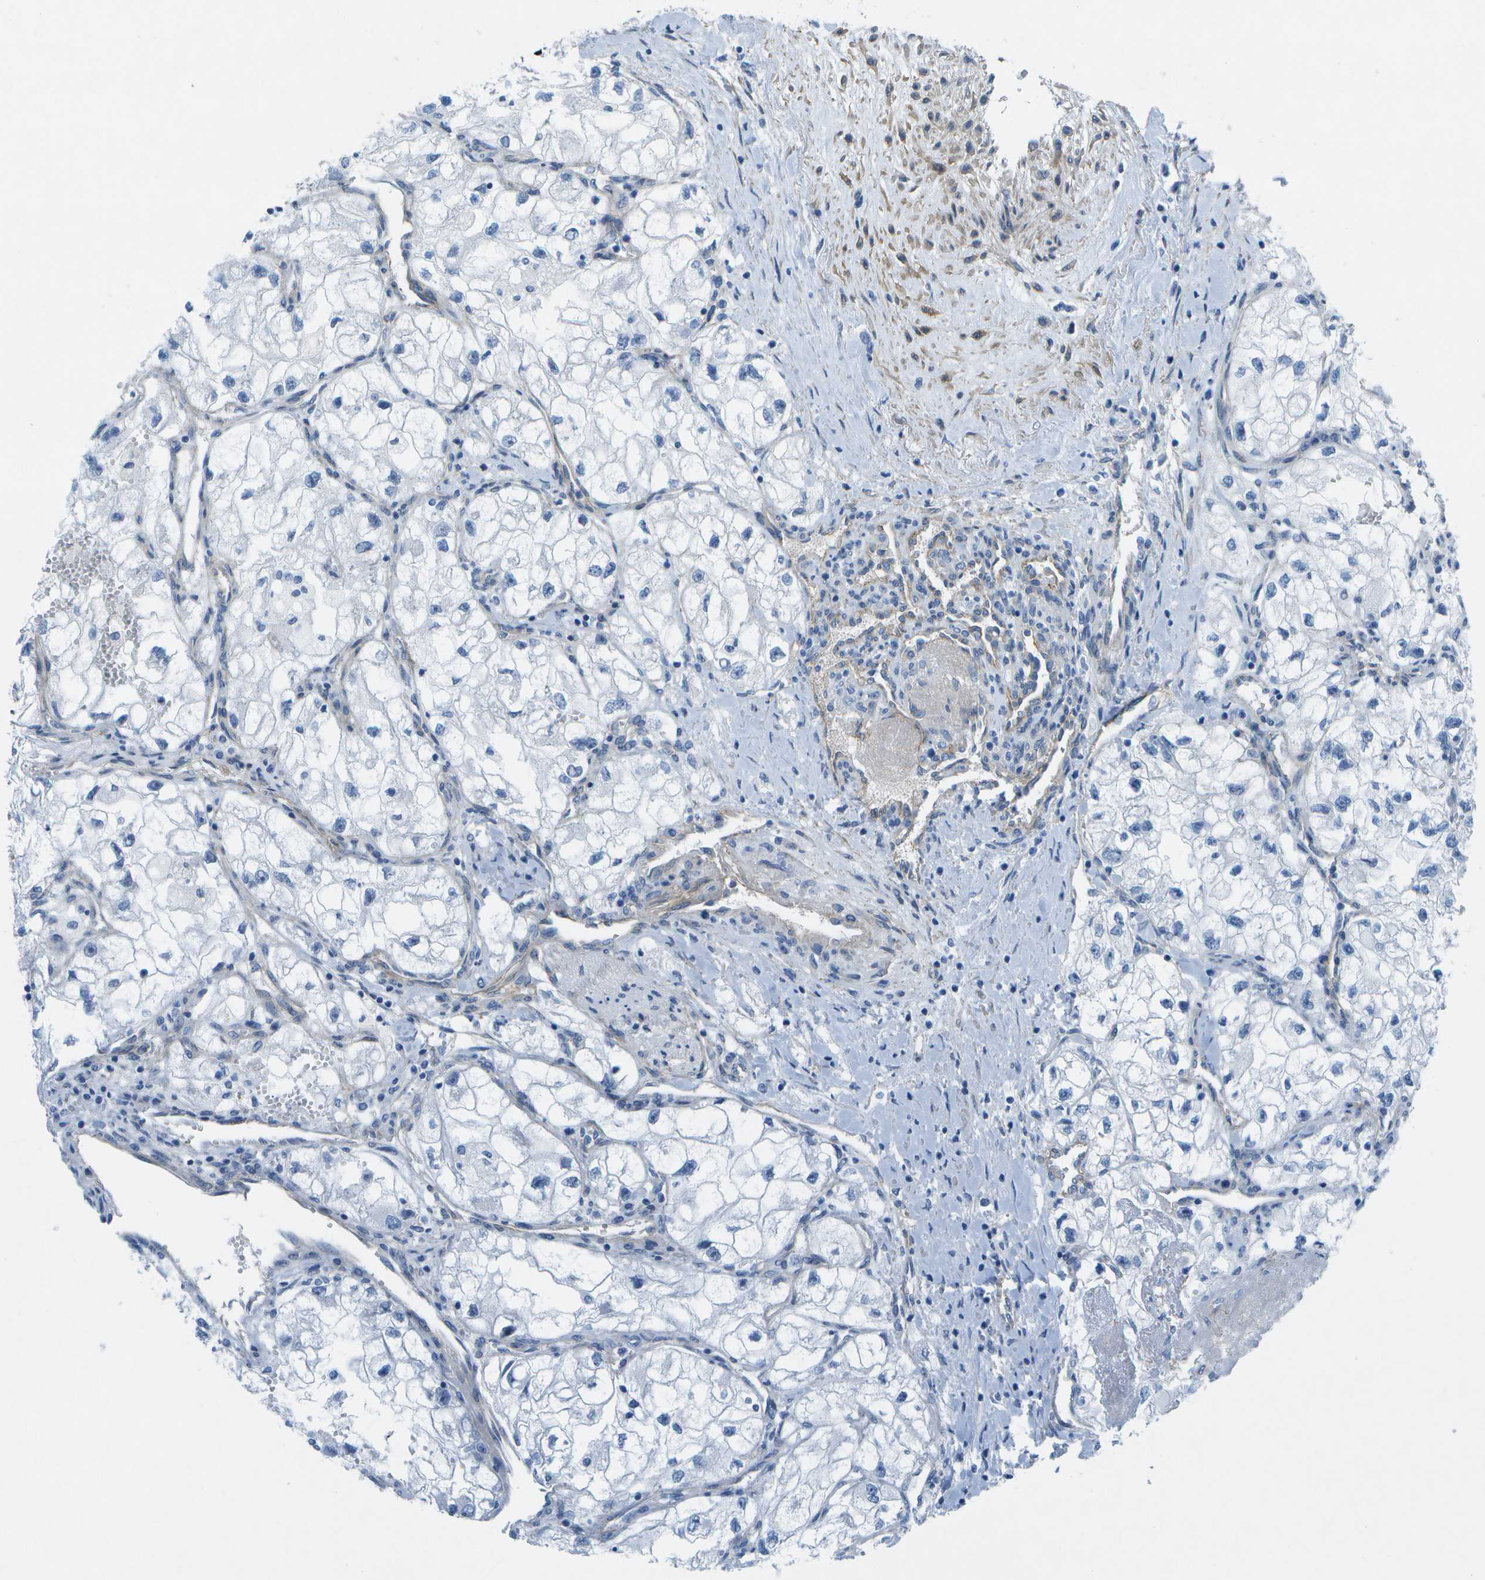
{"staining": {"intensity": "negative", "quantity": "none", "location": "none"}, "tissue": "renal cancer", "cell_type": "Tumor cells", "image_type": "cancer", "snomed": [{"axis": "morphology", "description": "Adenocarcinoma, NOS"}, {"axis": "topography", "description": "Kidney"}], "caption": "Immunohistochemistry (IHC) micrograph of human renal adenocarcinoma stained for a protein (brown), which exhibits no positivity in tumor cells. The staining is performed using DAB brown chromogen with nuclei counter-stained in using hematoxylin.", "gene": "SORBS3", "patient": {"sex": "female", "age": 70}}